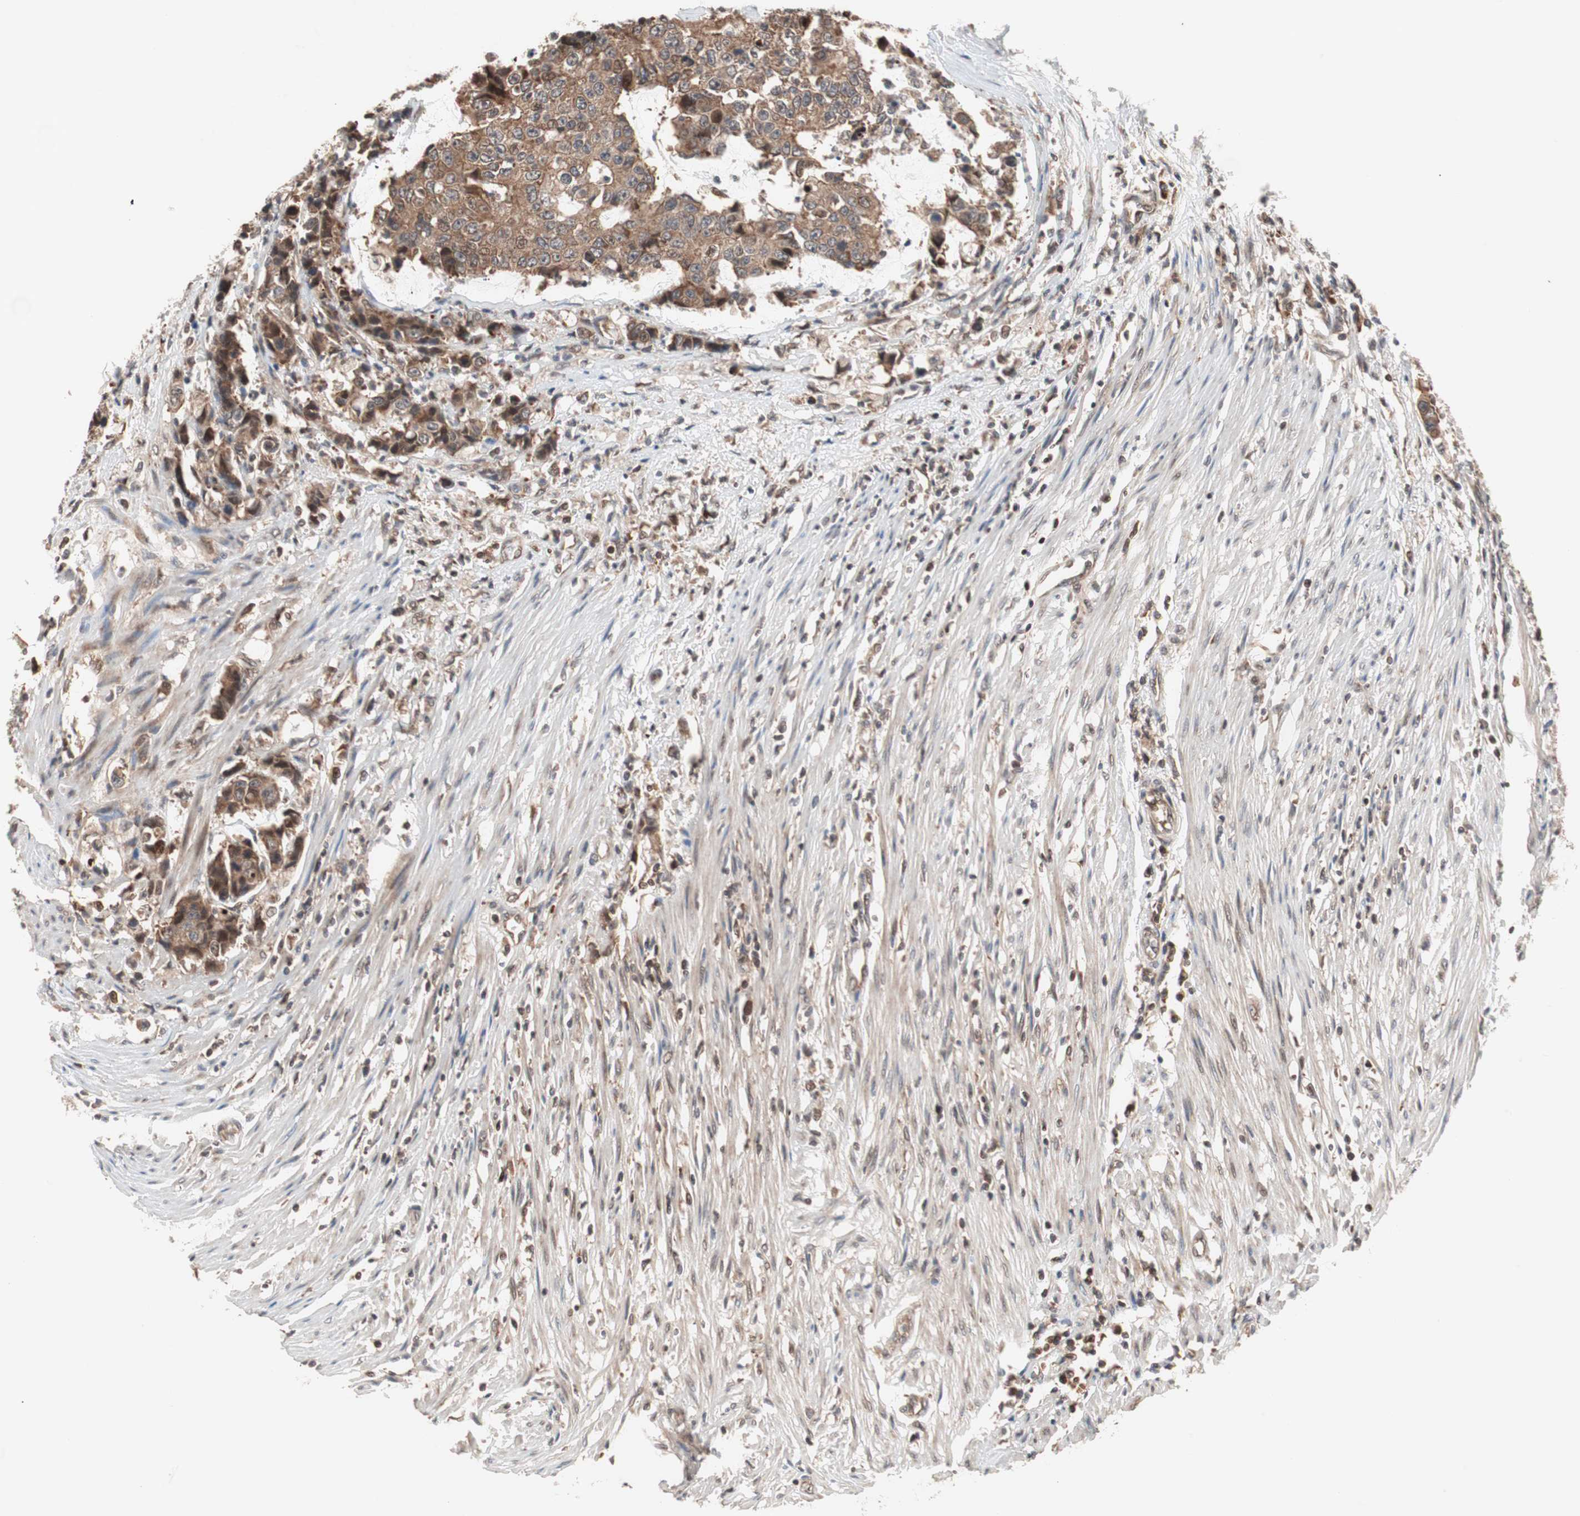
{"staining": {"intensity": "moderate", "quantity": ">75%", "location": "cytoplasmic/membranous"}, "tissue": "colorectal cancer", "cell_type": "Tumor cells", "image_type": "cancer", "snomed": [{"axis": "morphology", "description": "Adenocarcinoma, NOS"}, {"axis": "topography", "description": "Colon"}], "caption": "Brown immunohistochemical staining in human colorectal adenocarcinoma displays moderate cytoplasmic/membranous positivity in about >75% of tumor cells.", "gene": "NF2", "patient": {"sex": "female", "age": 86}}